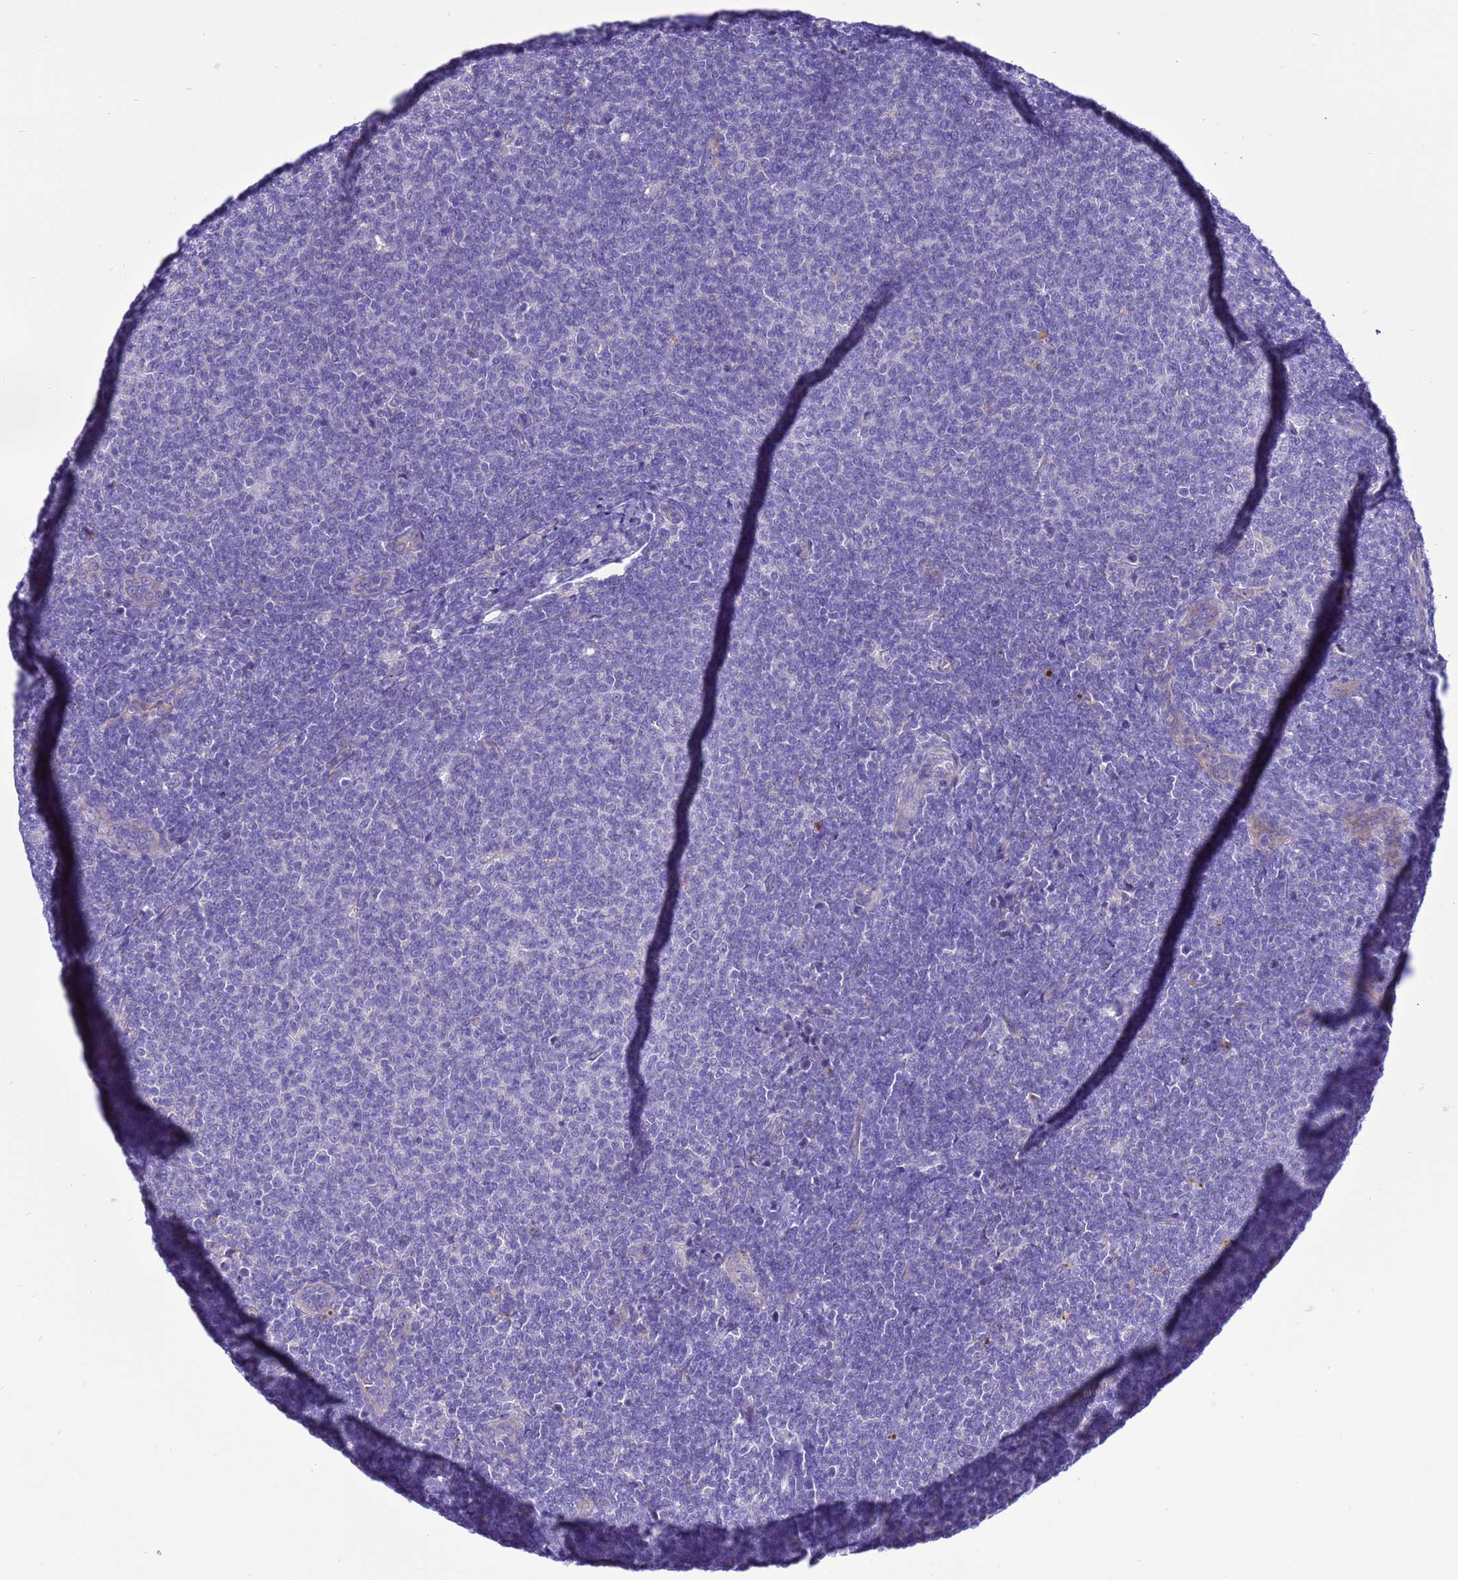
{"staining": {"intensity": "negative", "quantity": "none", "location": "none"}, "tissue": "lymphoma", "cell_type": "Tumor cells", "image_type": "cancer", "snomed": [{"axis": "morphology", "description": "Malignant lymphoma, non-Hodgkin's type, Low grade"}, {"axis": "topography", "description": "Lymph node"}], "caption": "This is an immunohistochemistry image of human low-grade malignant lymphoma, non-Hodgkin's type. There is no expression in tumor cells.", "gene": "KICS2", "patient": {"sex": "male", "age": 66}}